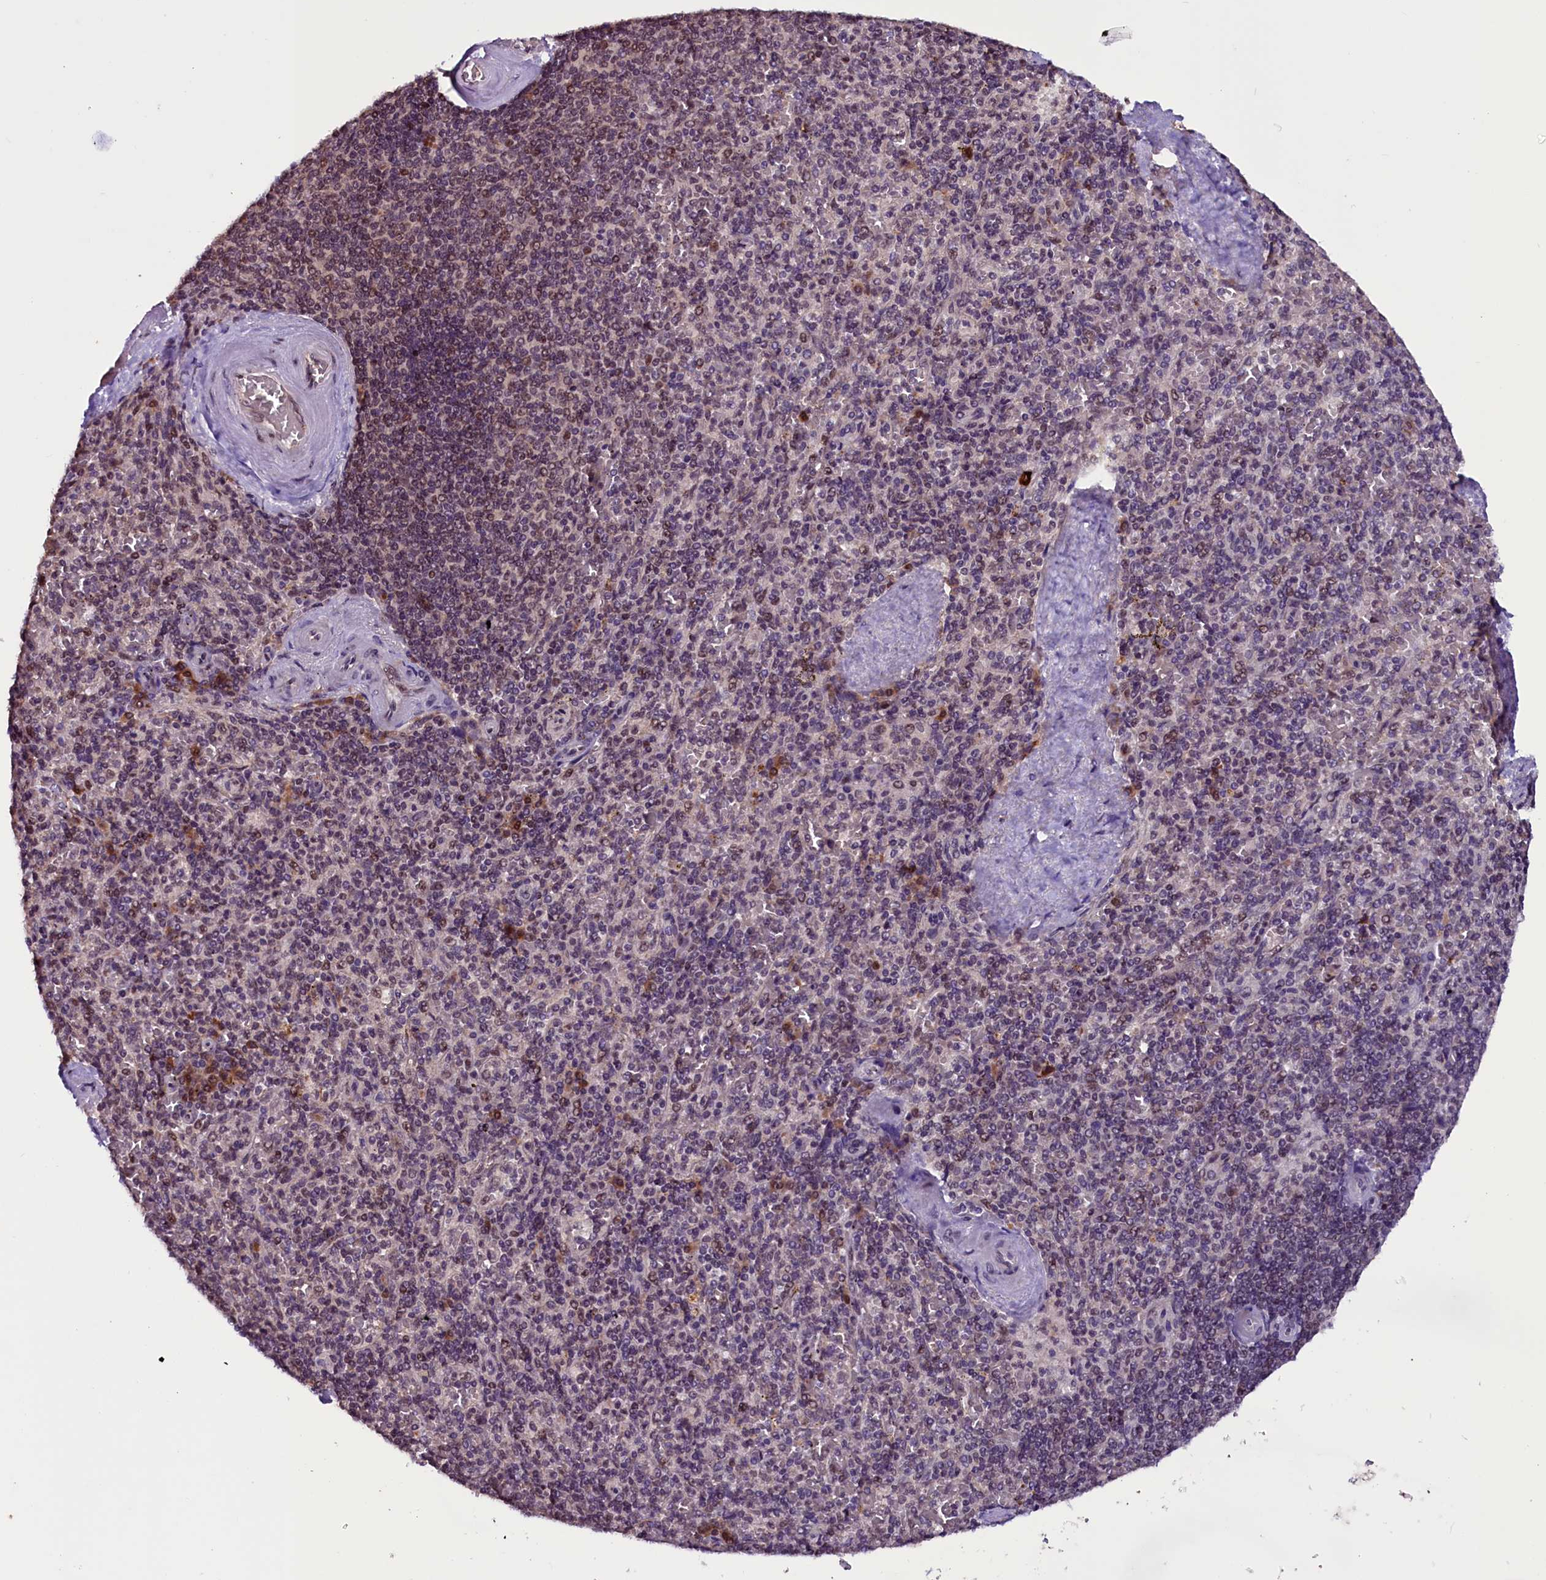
{"staining": {"intensity": "moderate", "quantity": "25%-75%", "location": "cytoplasmic/membranous,nuclear"}, "tissue": "spleen", "cell_type": "Cells in red pulp", "image_type": "normal", "snomed": [{"axis": "morphology", "description": "Normal tissue, NOS"}, {"axis": "topography", "description": "Spleen"}], "caption": "This histopathology image shows IHC staining of unremarkable human spleen, with medium moderate cytoplasmic/membranous,nuclear expression in about 25%-75% of cells in red pulp.", "gene": "RNMT", "patient": {"sex": "male", "age": 82}}